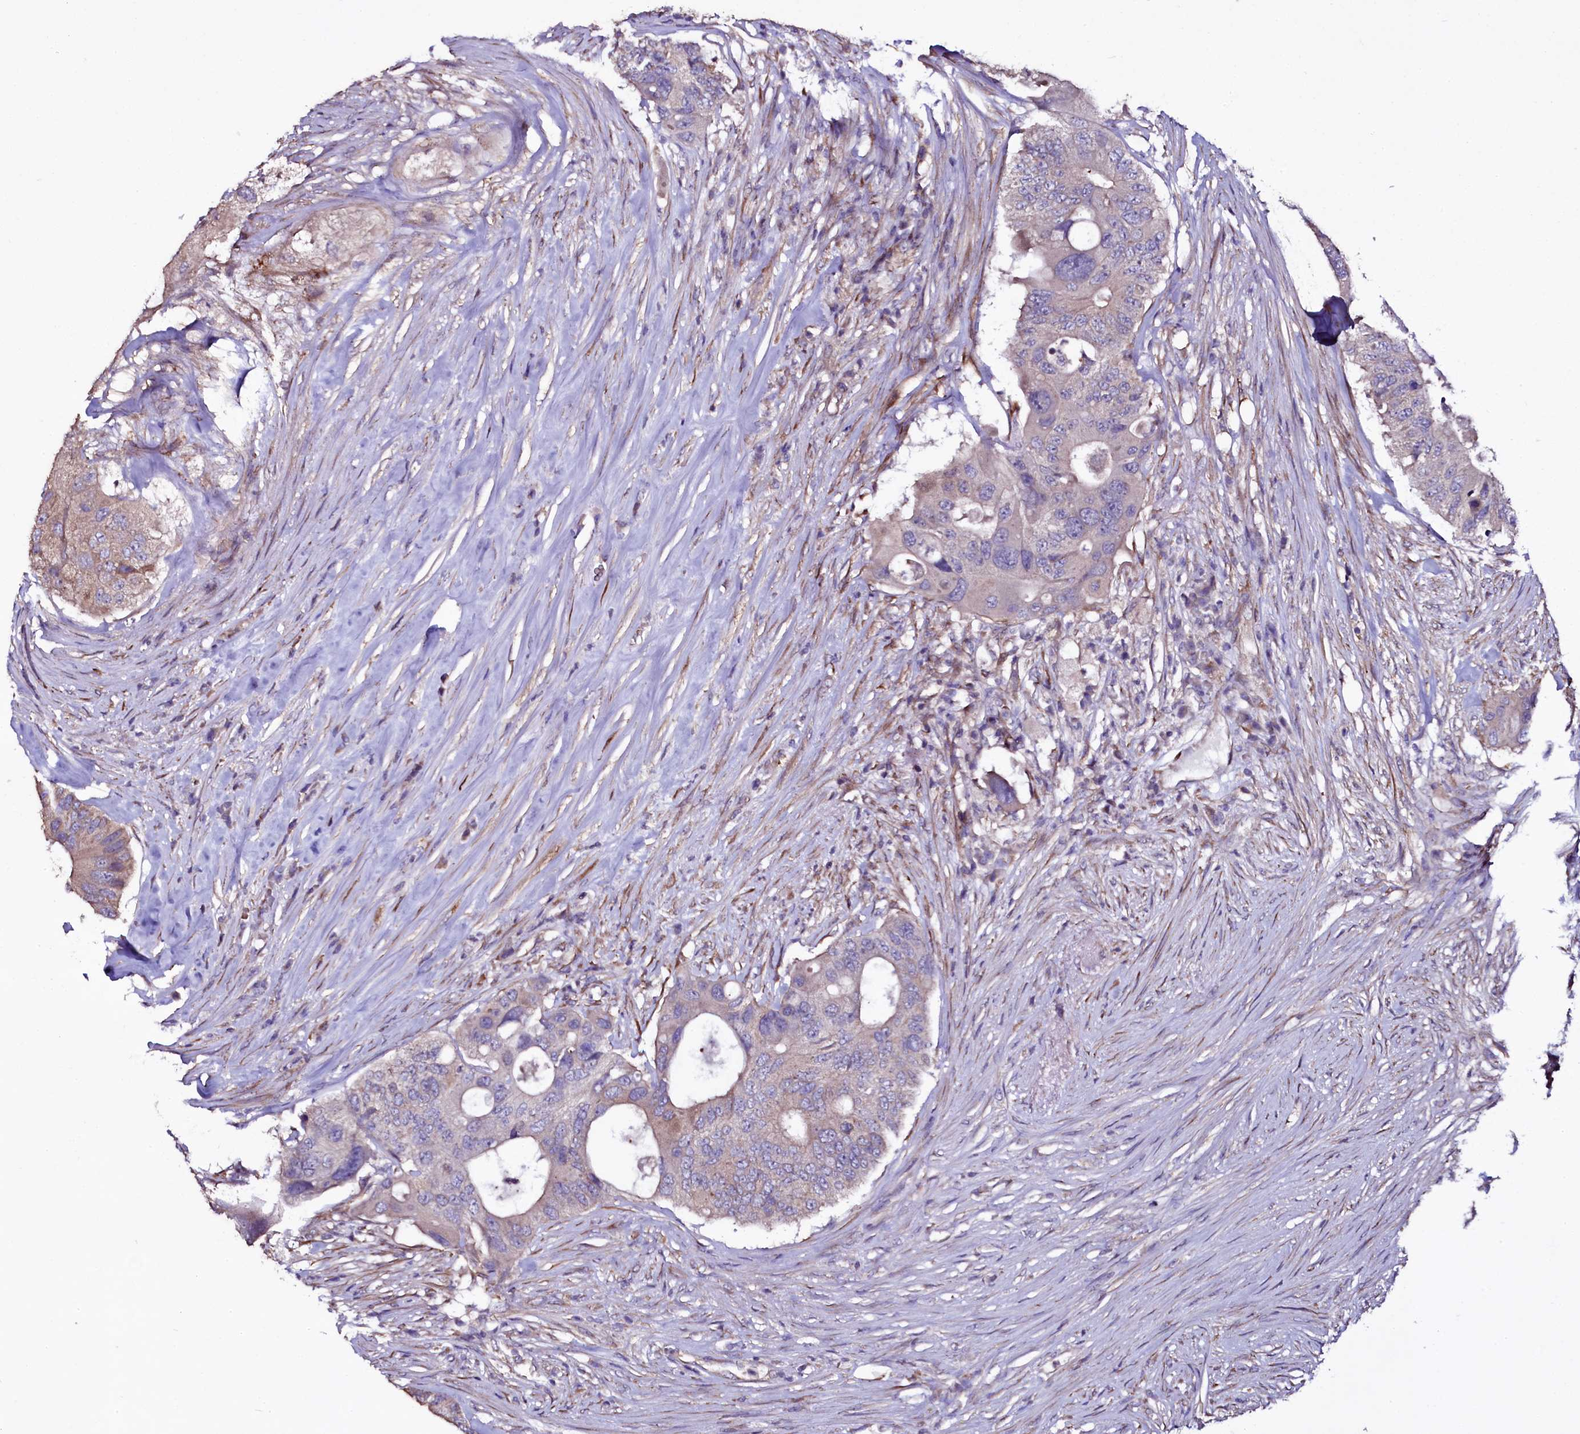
{"staining": {"intensity": "weak", "quantity": "25%-75%", "location": "cytoplasmic/membranous"}, "tissue": "colorectal cancer", "cell_type": "Tumor cells", "image_type": "cancer", "snomed": [{"axis": "morphology", "description": "Adenocarcinoma, NOS"}, {"axis": "topography", "description": "Colon"}], "caption": "Colorectal cancer was stained to show a protein in brown. There is low levels of weak cytoplasmic/membranous expression in approximately 25%-75% of tumor cells.", "gene": "WIPF3", "patient": {"sex": "male", "age": 71}}